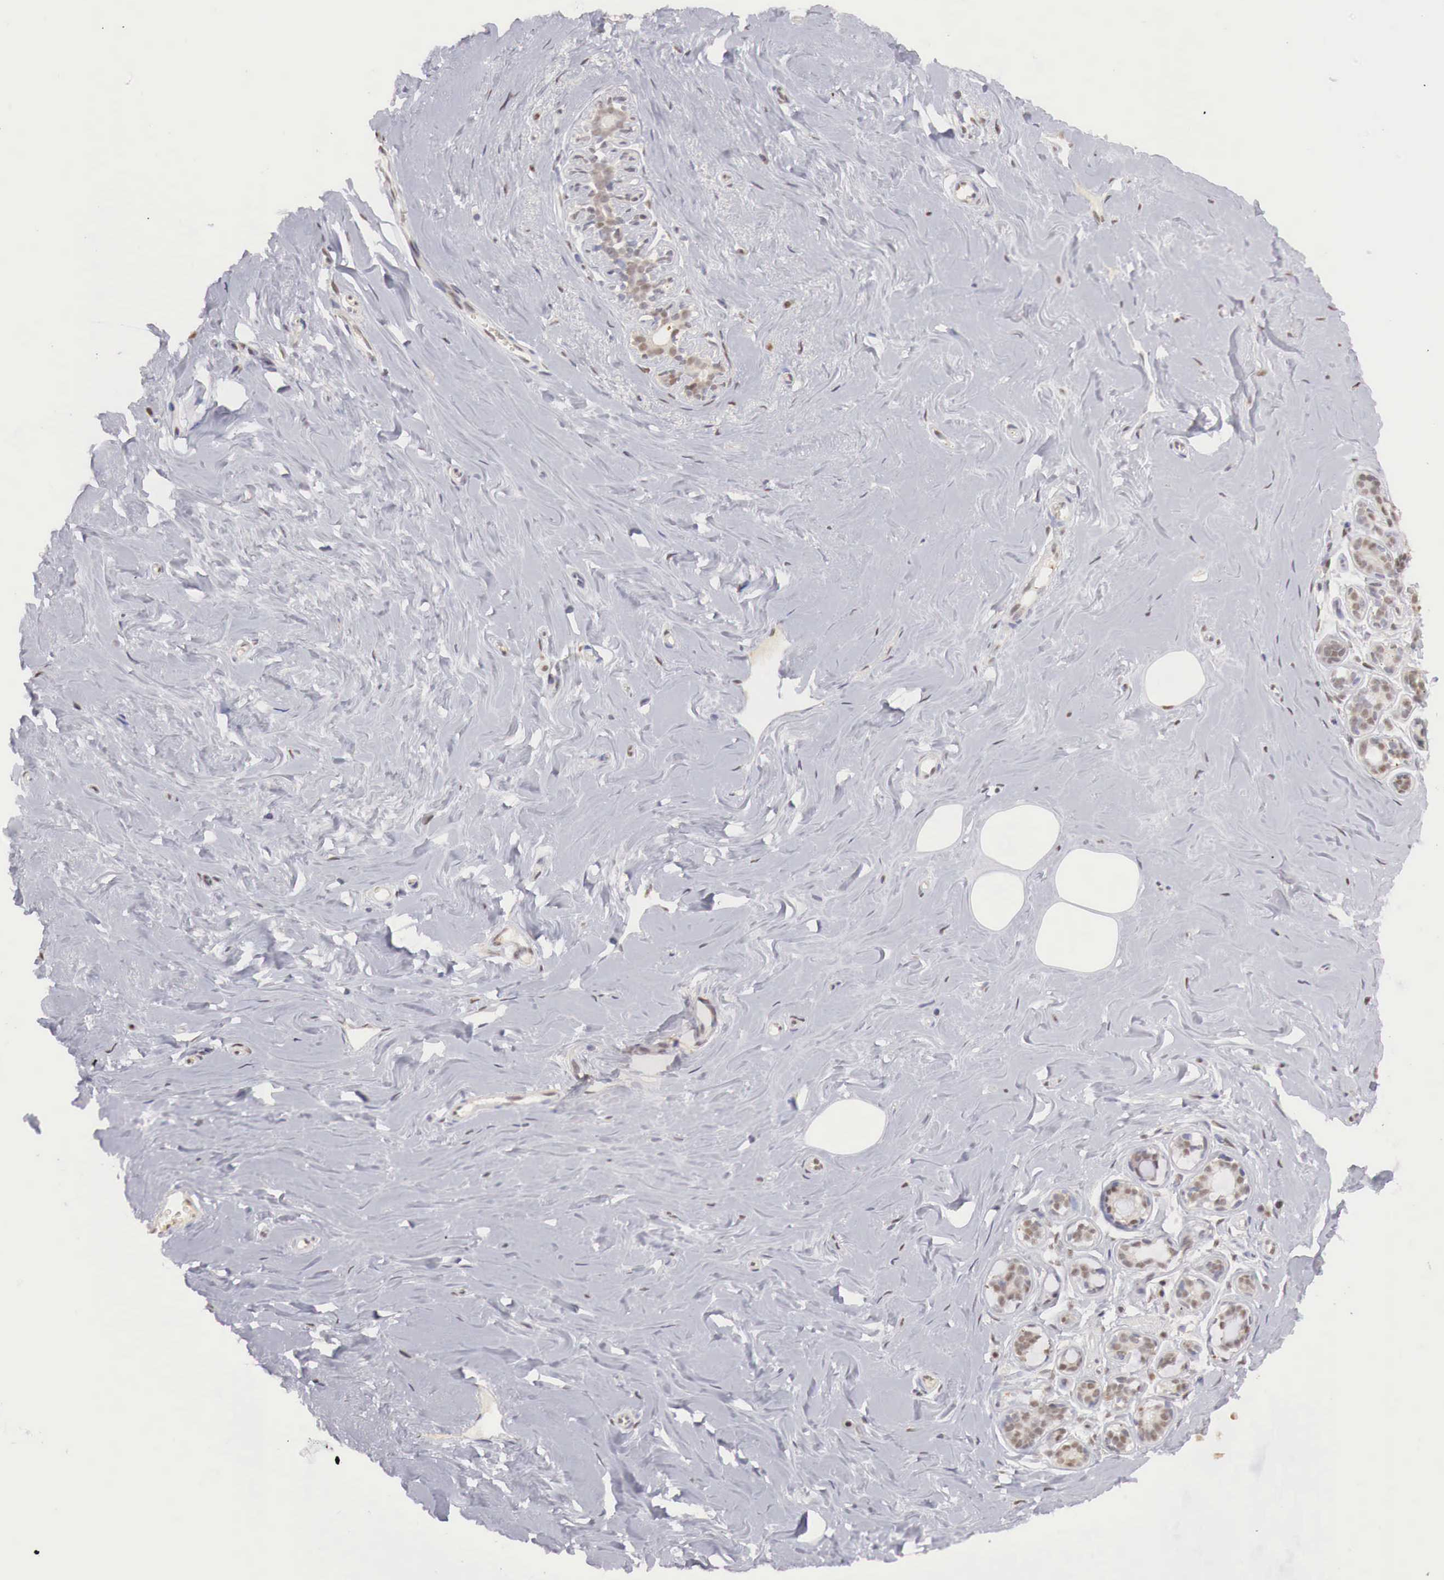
{"staining": {"intensity": "negative", "quantity": "none", "location": "none"}, "tissue": "breast", "cell_type": "Adipocytes", "image_type": "normal", "snomed": [{"axis": "morphology", "description": "Normal tissue, NOS"}, {"axis": "topography", "description": "Breast"}], "caption": "An immunohistochemistry (IHC) histopathology image of normal breast is shown. There is no staining in adipocytes of breast. (IHC, brightfield microscopy, high magnification).", "gene": "UBA1", "patient": {"sex": "female", "age": 45}}